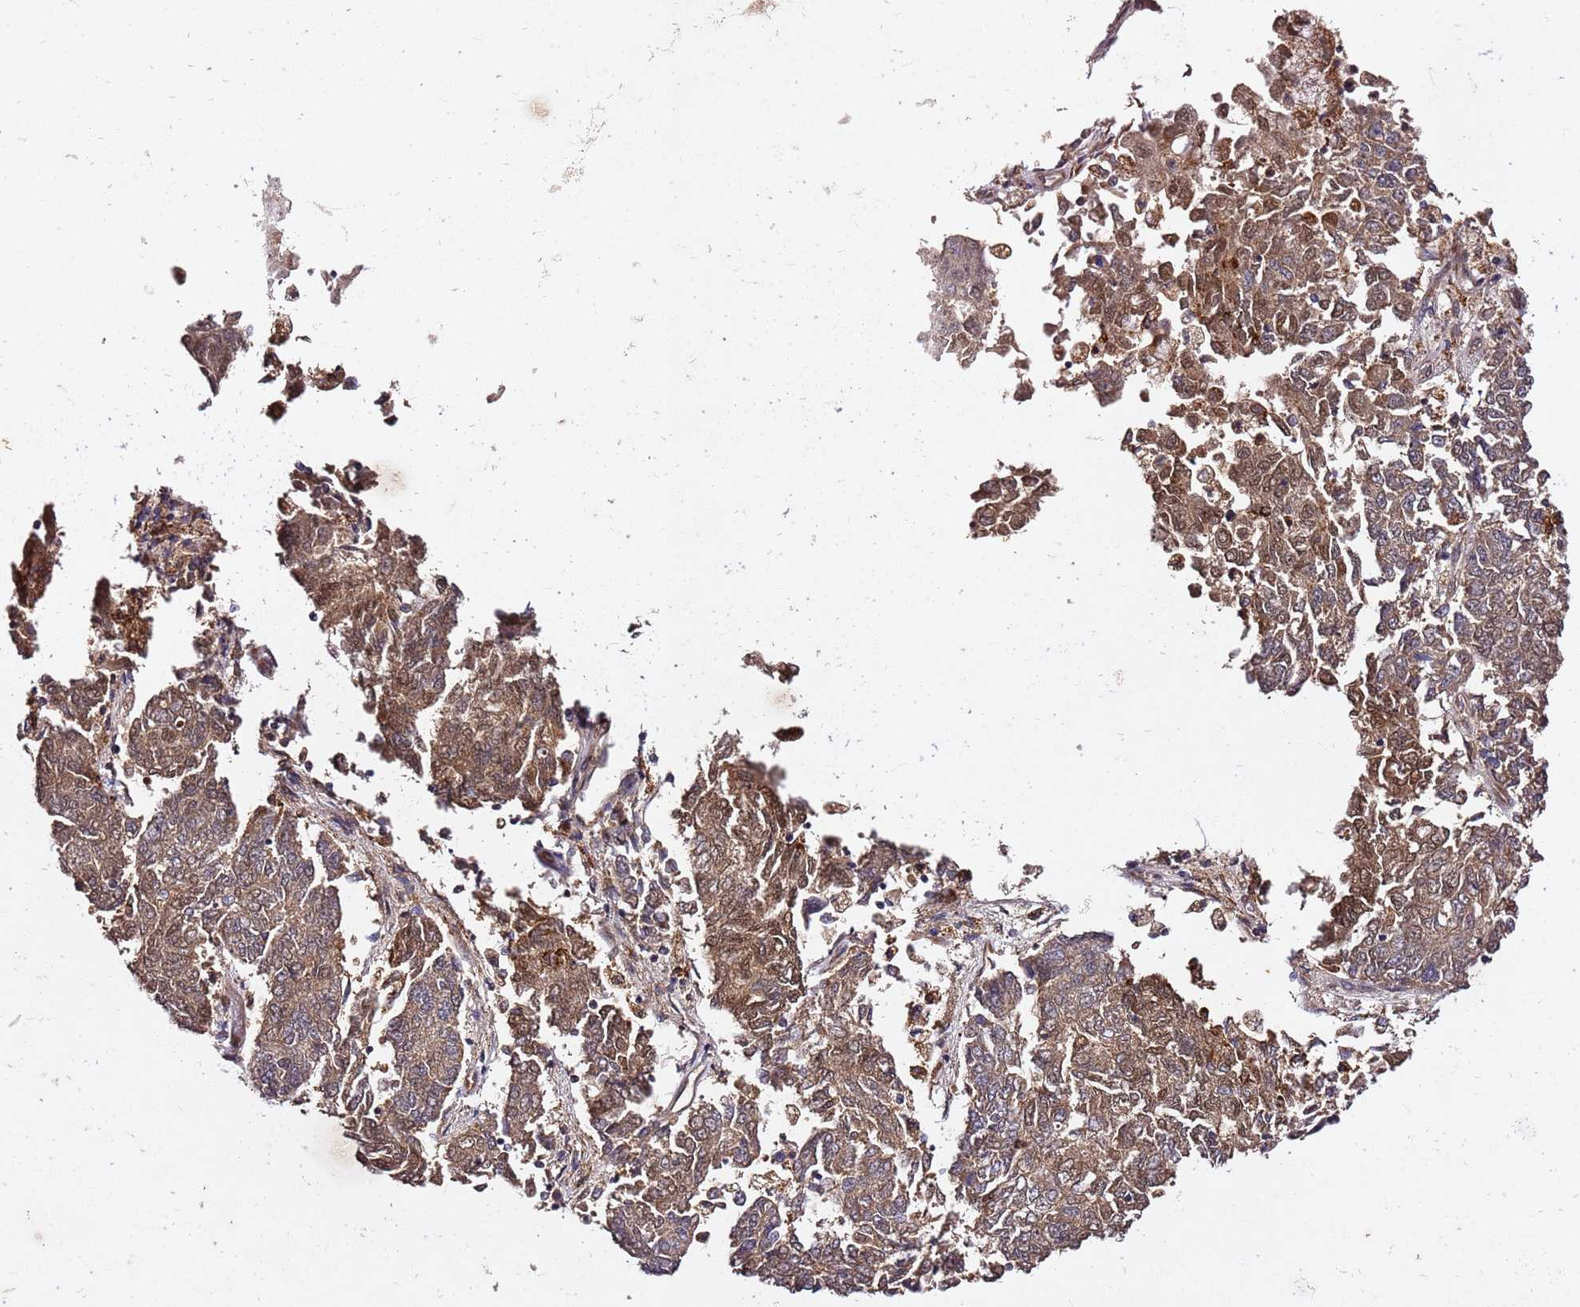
{"staining": {"intensity": "moderate", "quantity": ">75%", "location": "cytoplasmic/membranous"}, "tissue": "endometrial cancer", "cell_type": "Tumor cells", "image_type": "cancer", "snomed": [{"axis": "morphology", "description": "Adenocarcinoma, NOS"}, {"axis": "topography", "description": "Endometrium"}], "caption": "Immunohistochemical staining of human endometrial cancer demonstrates medium levels of moderate cytoplasmic/membranous expression in about >75% of tumor cells. (DAB (3,3'-diaminobenzidine) IHC with brightfield microscopy, high magnification).", "gene": "ALG11", "patient": {"sex": "female", "age": 80}}